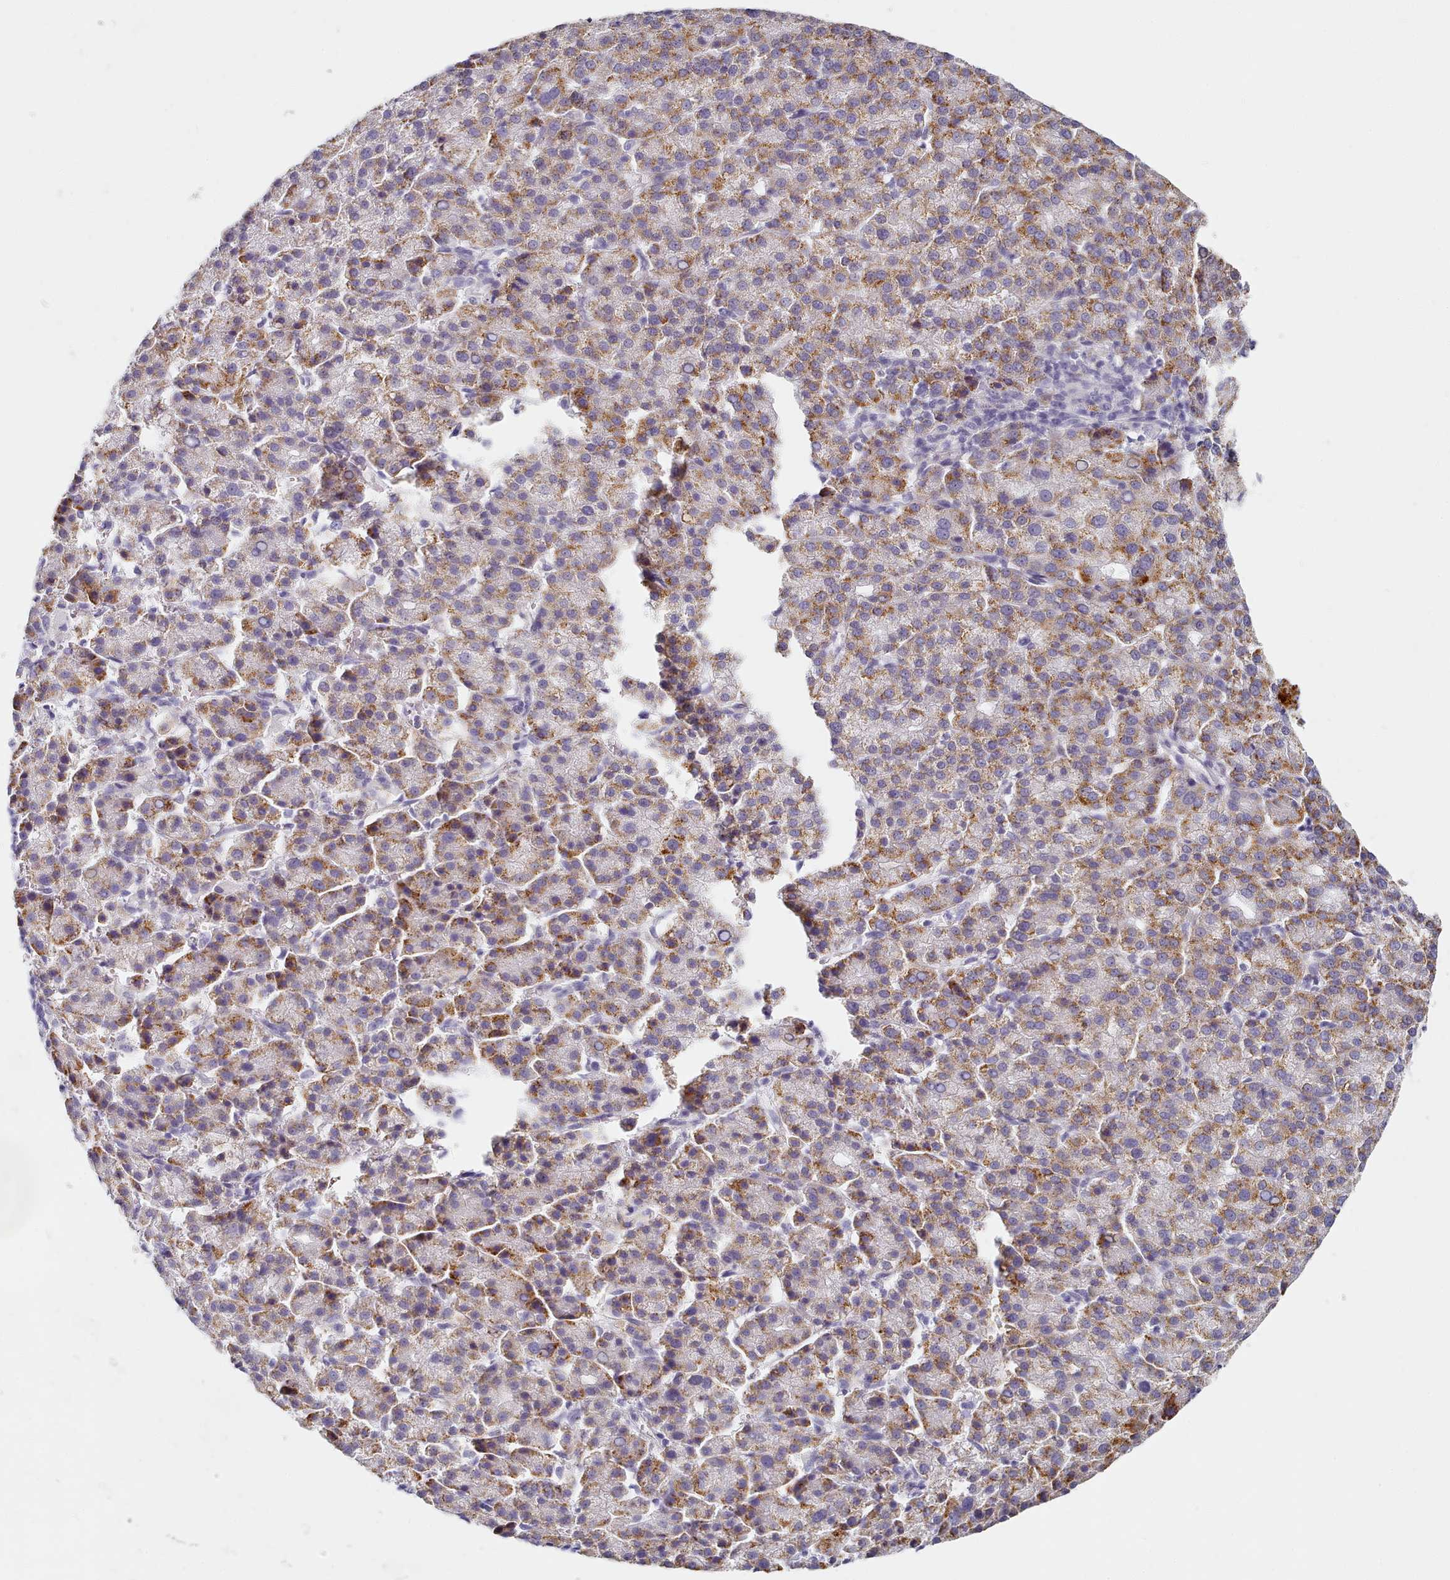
{"staining": {"intensity": "moderate", "quantity": ">75%", "location": "cytoplasmic/membranous"}, "tissue": "liver cancer", "cell_type": "Tumor cells", "image_type": "cancer", "snomed": [{"axis": "morphology", "description": "Carcinoma, Hepatocellular, NOS"}, {"axis": "topography", "description": "Liver"}], "caption": "Protein staining by IHC demonstrates moderate cytoplasmic/membranous positivity in approximately >75% of tumor cells in liver cancer.", "gene": "TYW1B", "patient": {"sex": "female", "age": 58}}